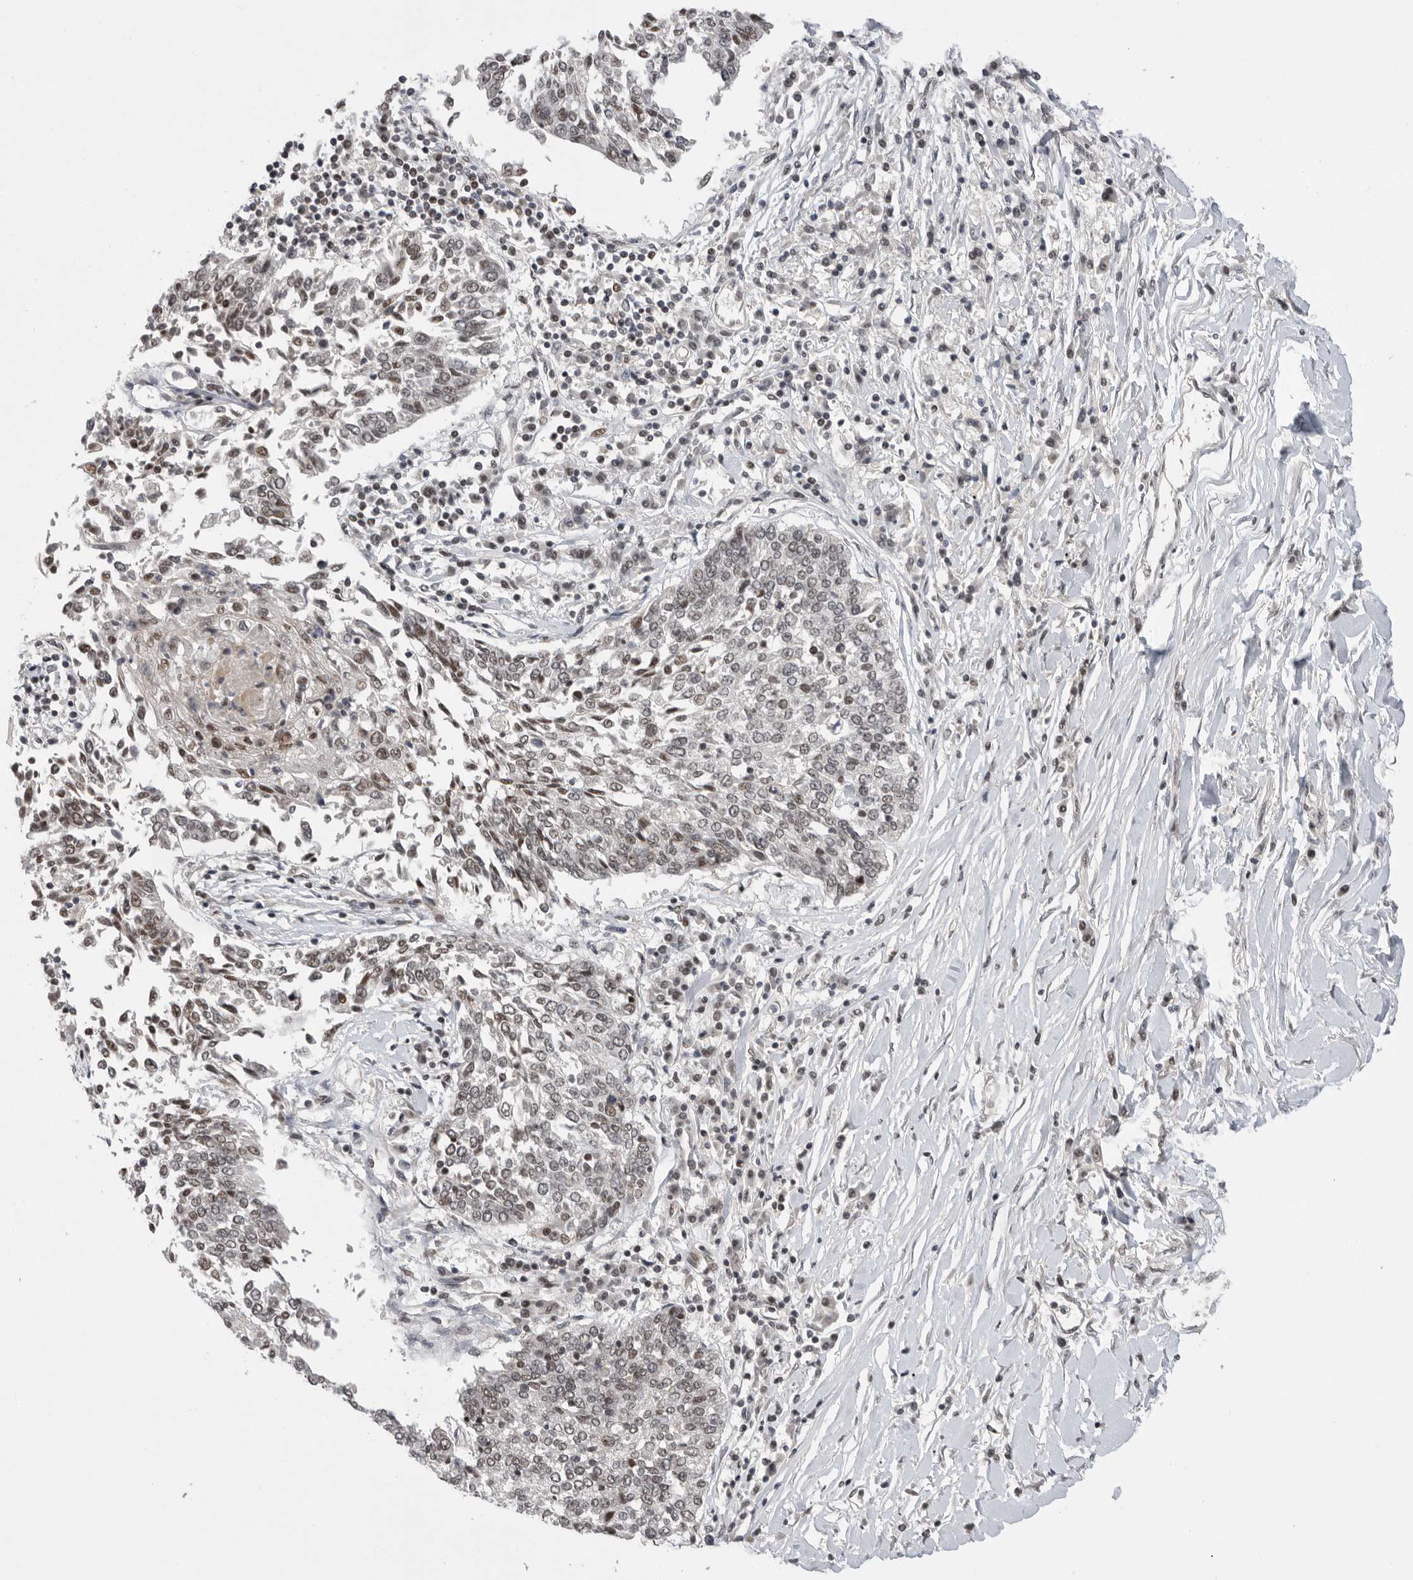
{"staining": {"intensity": "weak", "quantity": ">75%", "location": "nuclear"}, "tissue": "lung cancer", "cell_type": "Tumor cells", "image_type": "cancer", "snomed": [{"axis": "morphology", "description": "Normal tissue, NOS"}, {"axis": "morphology", "description": "Squamous cell carcinoma, NOS"}, {"axis": "topography", "description": "Cartilage tissue"}, {"axis": "topography", "description": "Bronchus"}, {"axis": "topography", "description": "Lung"}, {"axis": "topography", "description": "Peripheral nerve tissue"}], "caption": "High-magnification brightfield microscopy of lung cancer (squamous cell carcinoma) stained with DAB (brown) and counterstained with hematoxylin (blue). tumor cells exhibit weak nuclear expression is identified in about>75% of cells. Using DAB (brown) and hematoxylin (blue) stains, captured at high magnification using brightfield microscopy.", "gene": "POU5F1", "patient": {"sex": "female", "age": 49}}